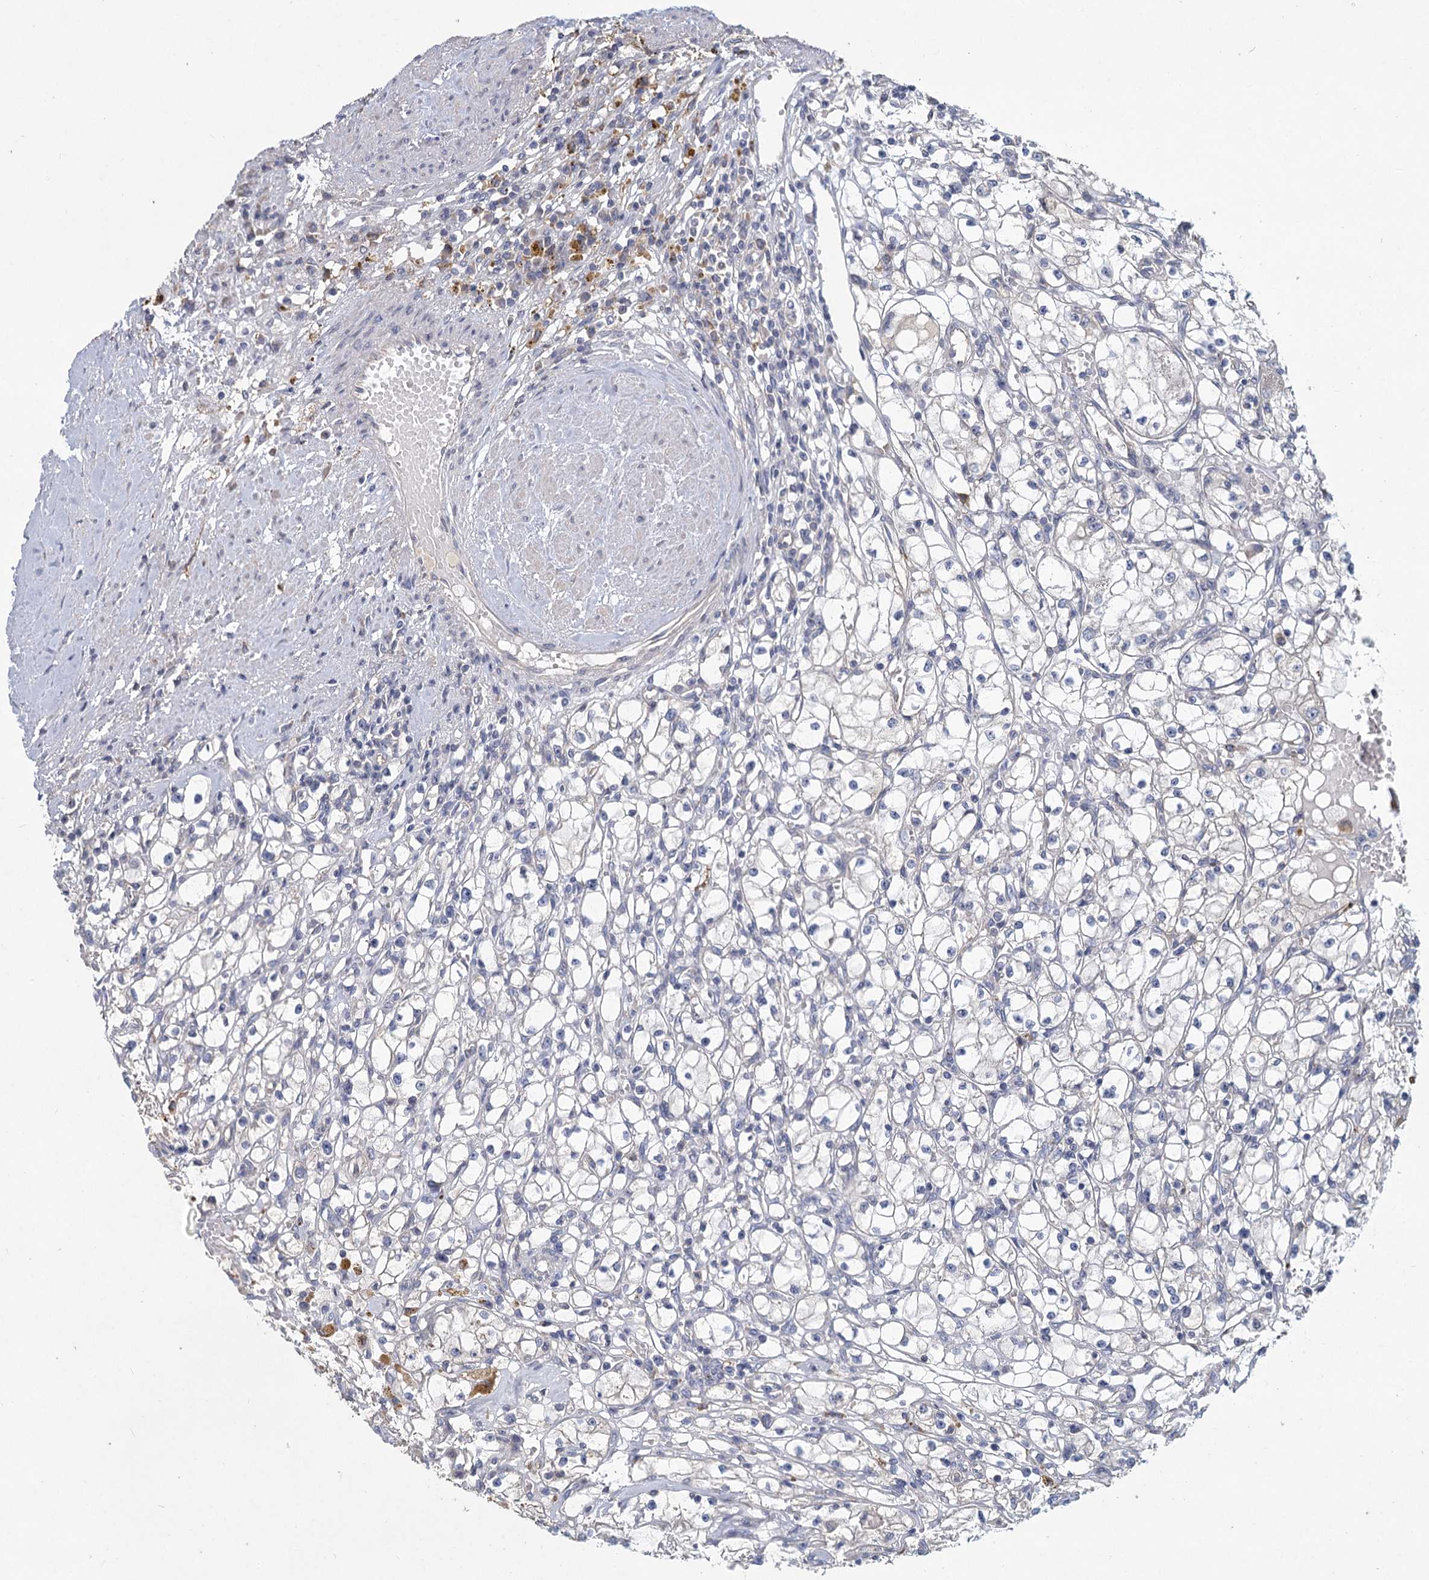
{"staining": {"intensity": "negative", "quantity": "none", "location": "none"}, "tissue": "renal cancer", "cell_type": "Tumor cells", "image_type": "cancer", "snomed": [{"axis": "morphology", "description": "Adenocarcinoma, NOS"}, {"axis": "topography", "description": "Kidney"}], "caption": "This is an immunohistochemistry (IHC) image of human renal cancer (adenocarcinoma). There is no positivity in tumor cells.", "gene": "HES2", "patient": {"sex": "male", "age": 56}}